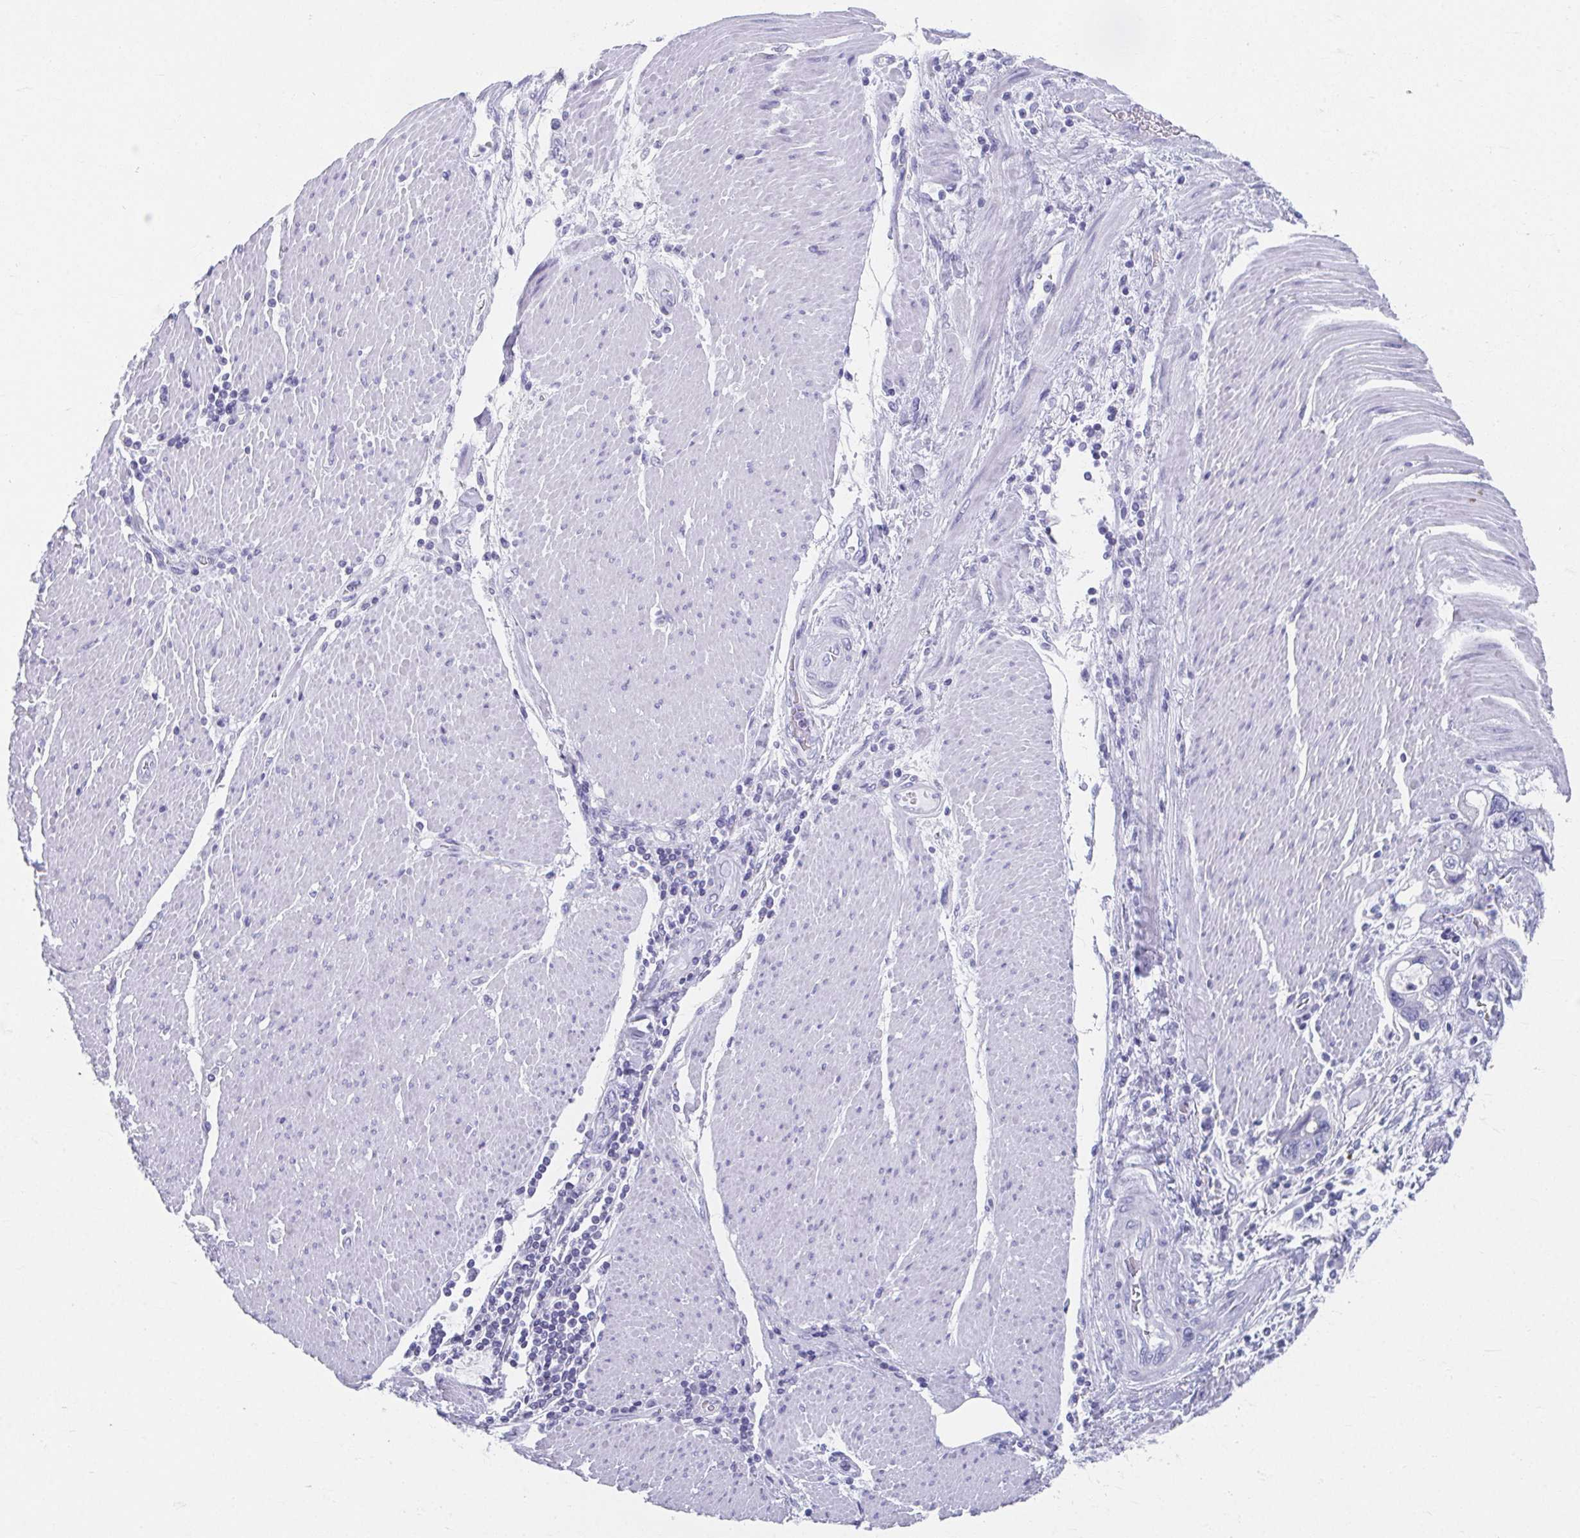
{"staining": {"intensity": "negative", "quantity": "none", "location": "none"}, "tissue": "stomach cancer", "cell_type": "Tumor cells", "image_type": "cancer", "snomed": [{"axis": "morphology", "description": "Adenocarcinoma, NOS"}, {"axis": "topography", "description": "Pancreas"}, {"axis": "topography", "description": "Stomach, upper"}], "caption": "IHC of stomach cancer (adenocarcinoma) exhibits no expression in tumor cells.", "gene": "GHRL", "patient": {"sex": "male", "age": 77}}